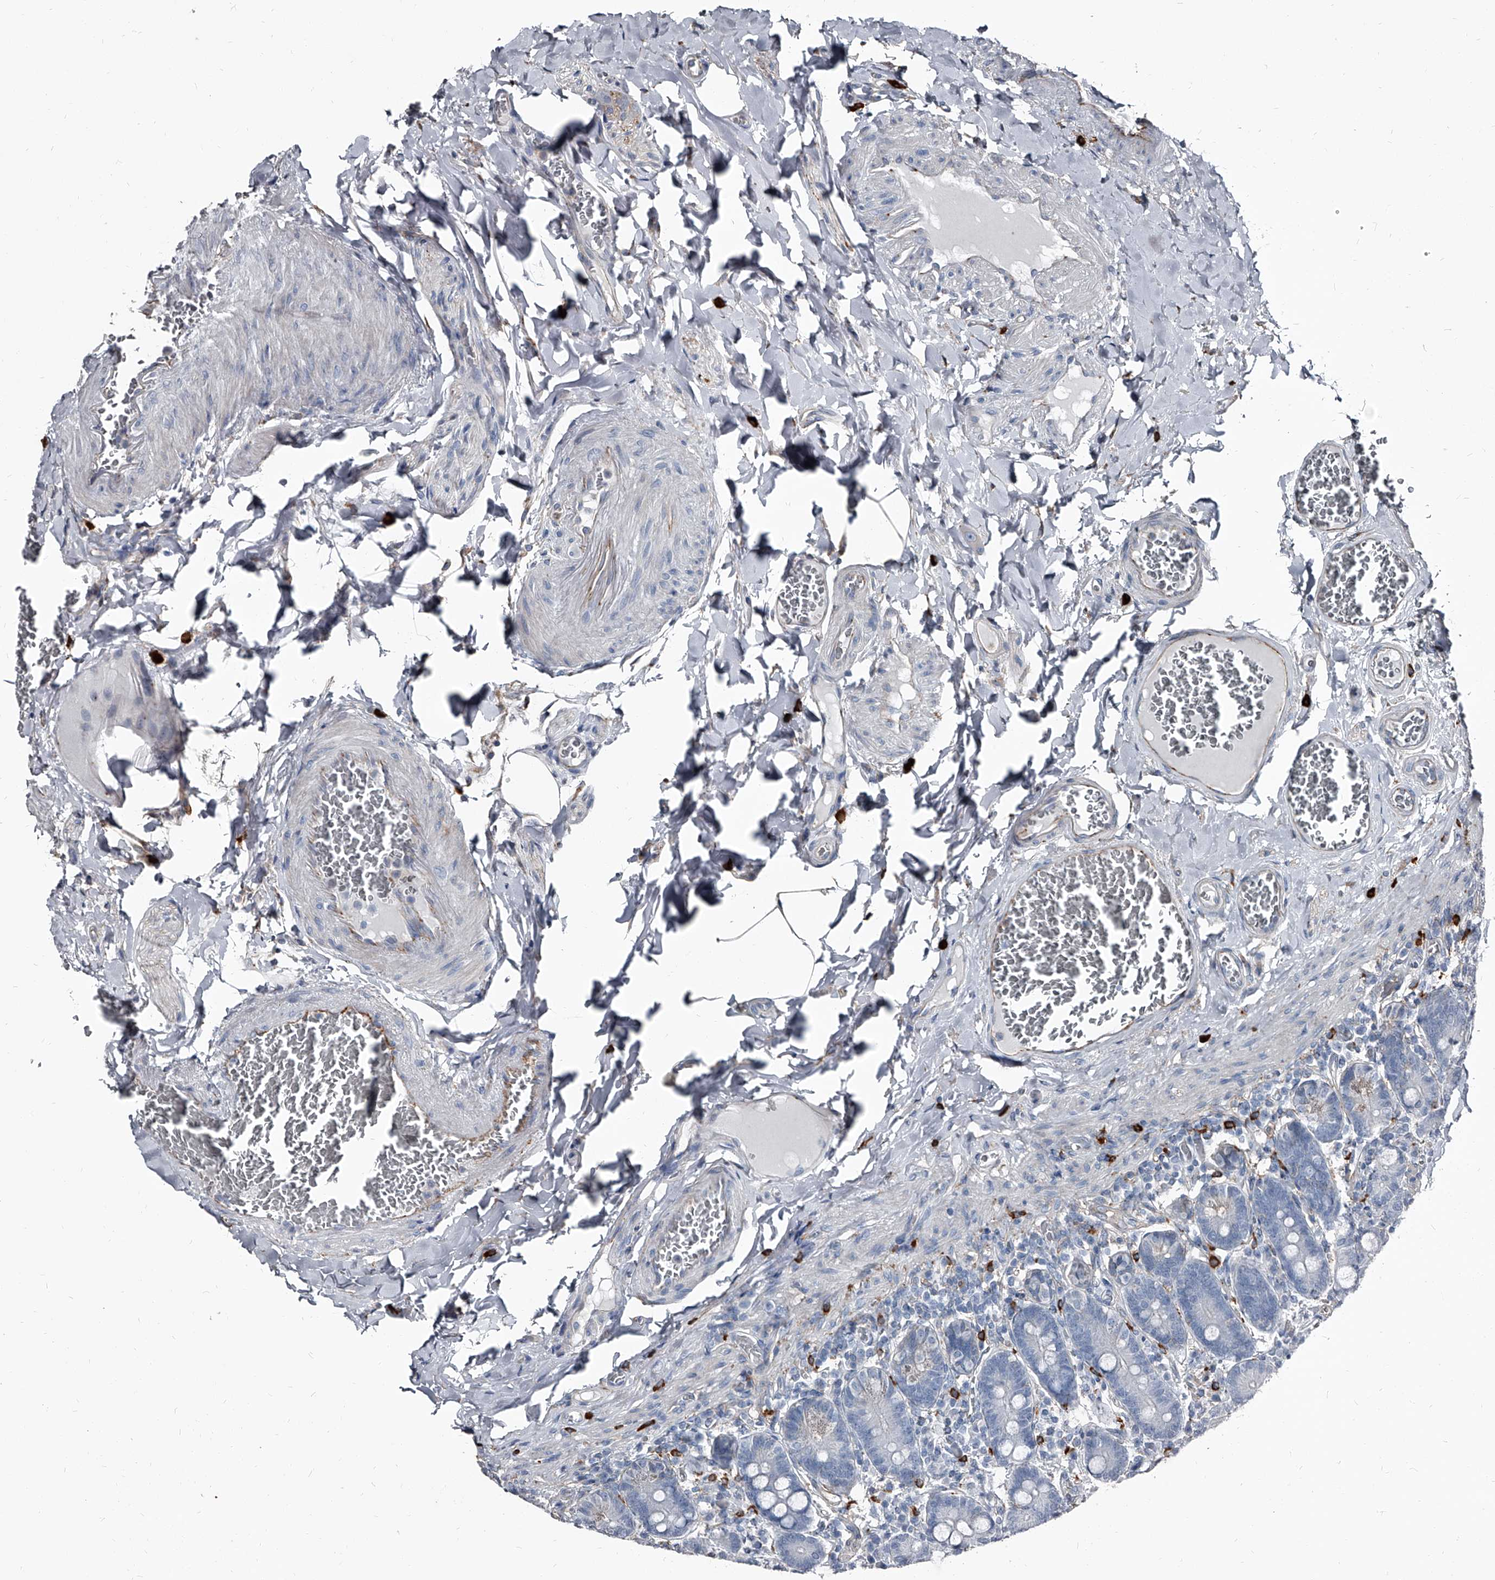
{"staining": {"intensity": "negative", "quantity": "none", "location": "none"}, "tissue": "duodenum", "cell_type": "Glandular cells", "image_type": "normal", "snomed": [{"axis": "morphology", "description": "Normal tissue, NOS"}, {"axis": "topography", "description": "Duodenum"}], "caption": "There is no significant expression in glandular cells of duodenum. The staining is performed using DAB brown chromogen with nuclei counter-stained in using hematoxylin.", "gene": "PGLYRP3", "patient": {"sex": "female", "age": 62}}